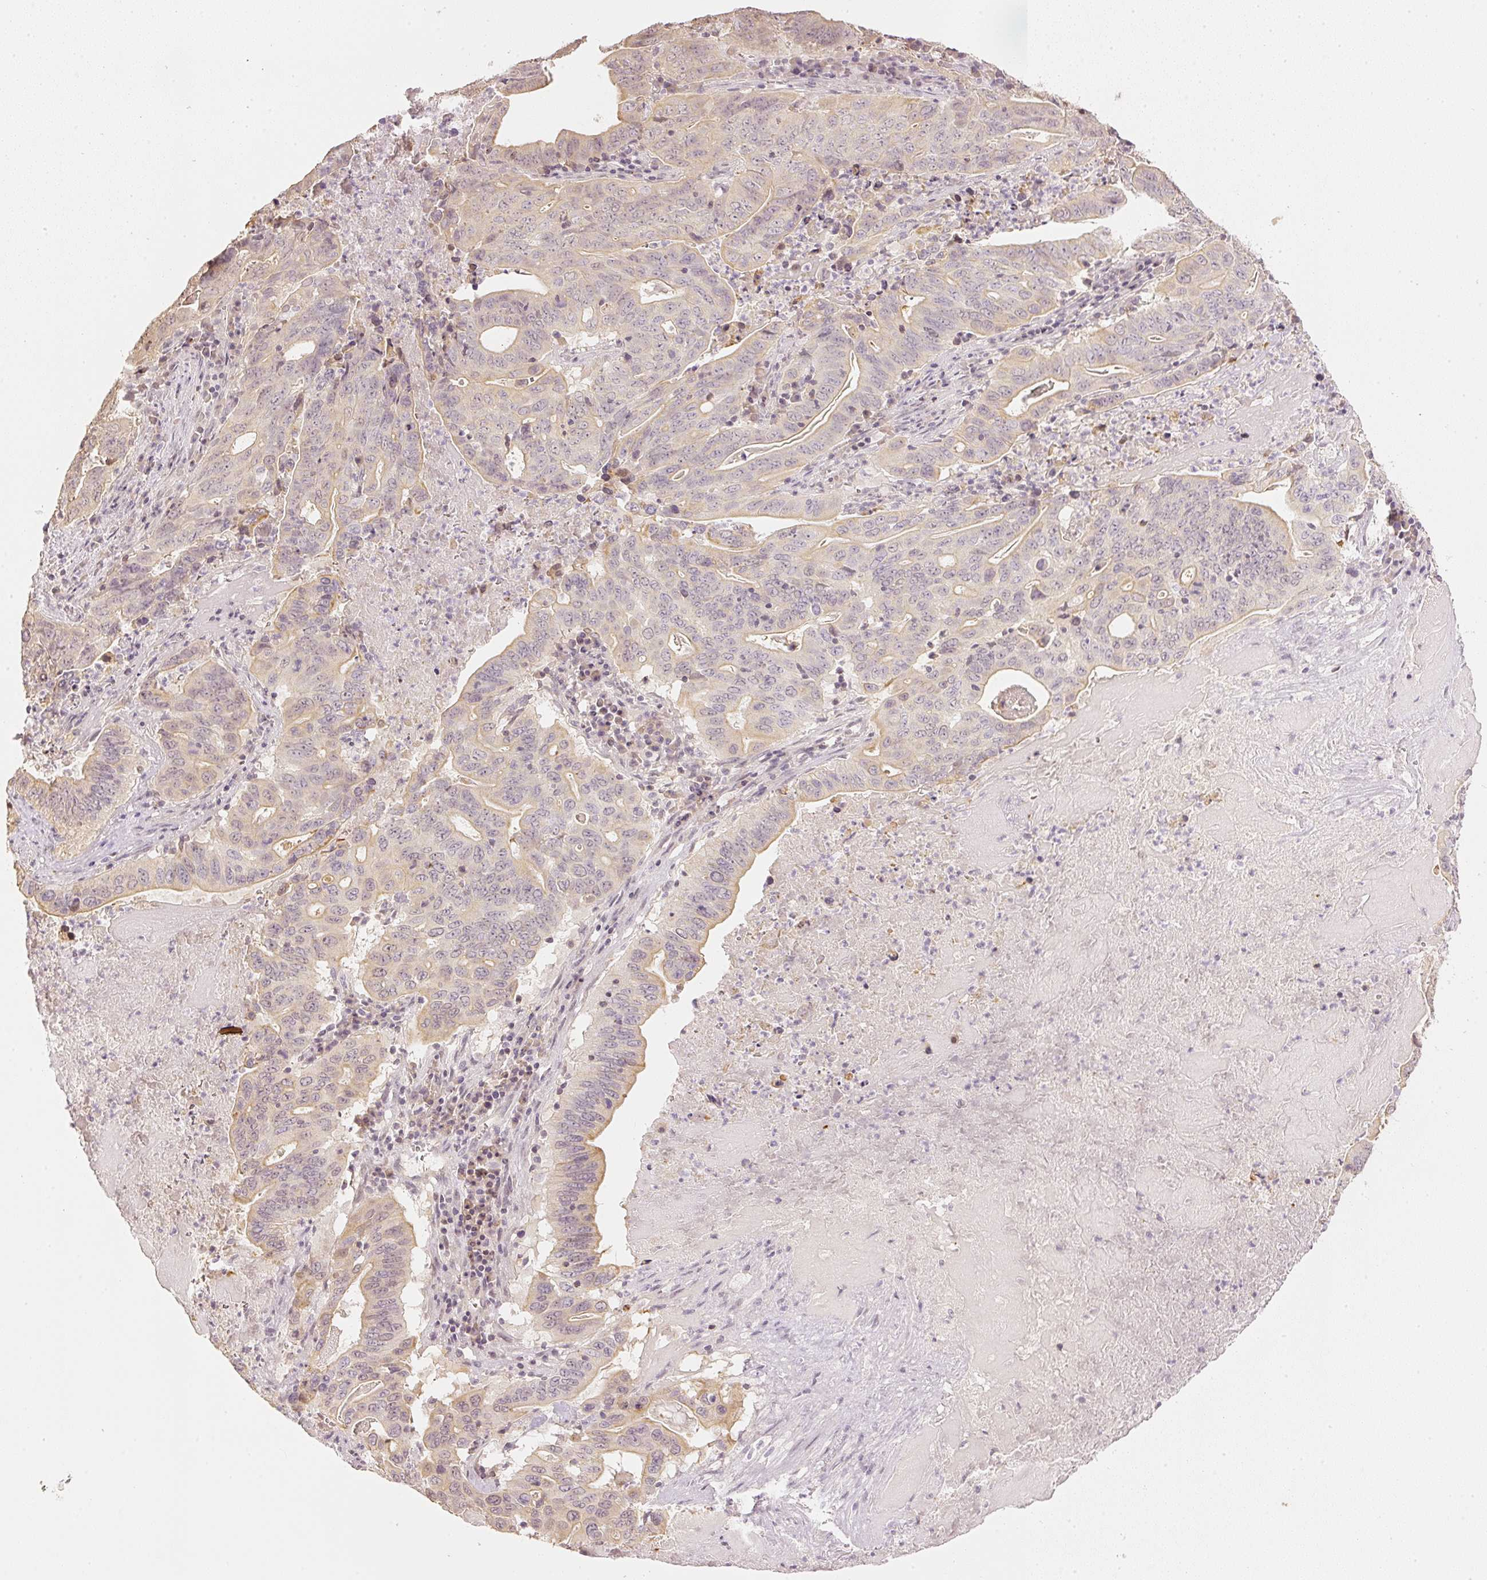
{"staining": {"intensity": "weak", "quantity": "25%-75%", "location": "cytoplasmic/membranous"}, "tissue": "lung cancer", "cell_type": "Tumor cells", "image_type": "cancer", "snomed": [{"axis": "morphology", "description": "Adenocarcinoma, NOS"}, {"axis": "topography", "description": "Lung"}], "caption": "A photomicrograph showing weak cytoplasmic/membranous staining in about 25%-75% of tumor cells in lung cancer (adenocarcinoma), as visualized by brown immunohistochemical staining.", "gene": "GZMA", "patient": {"sex": "female", "age": 60}}